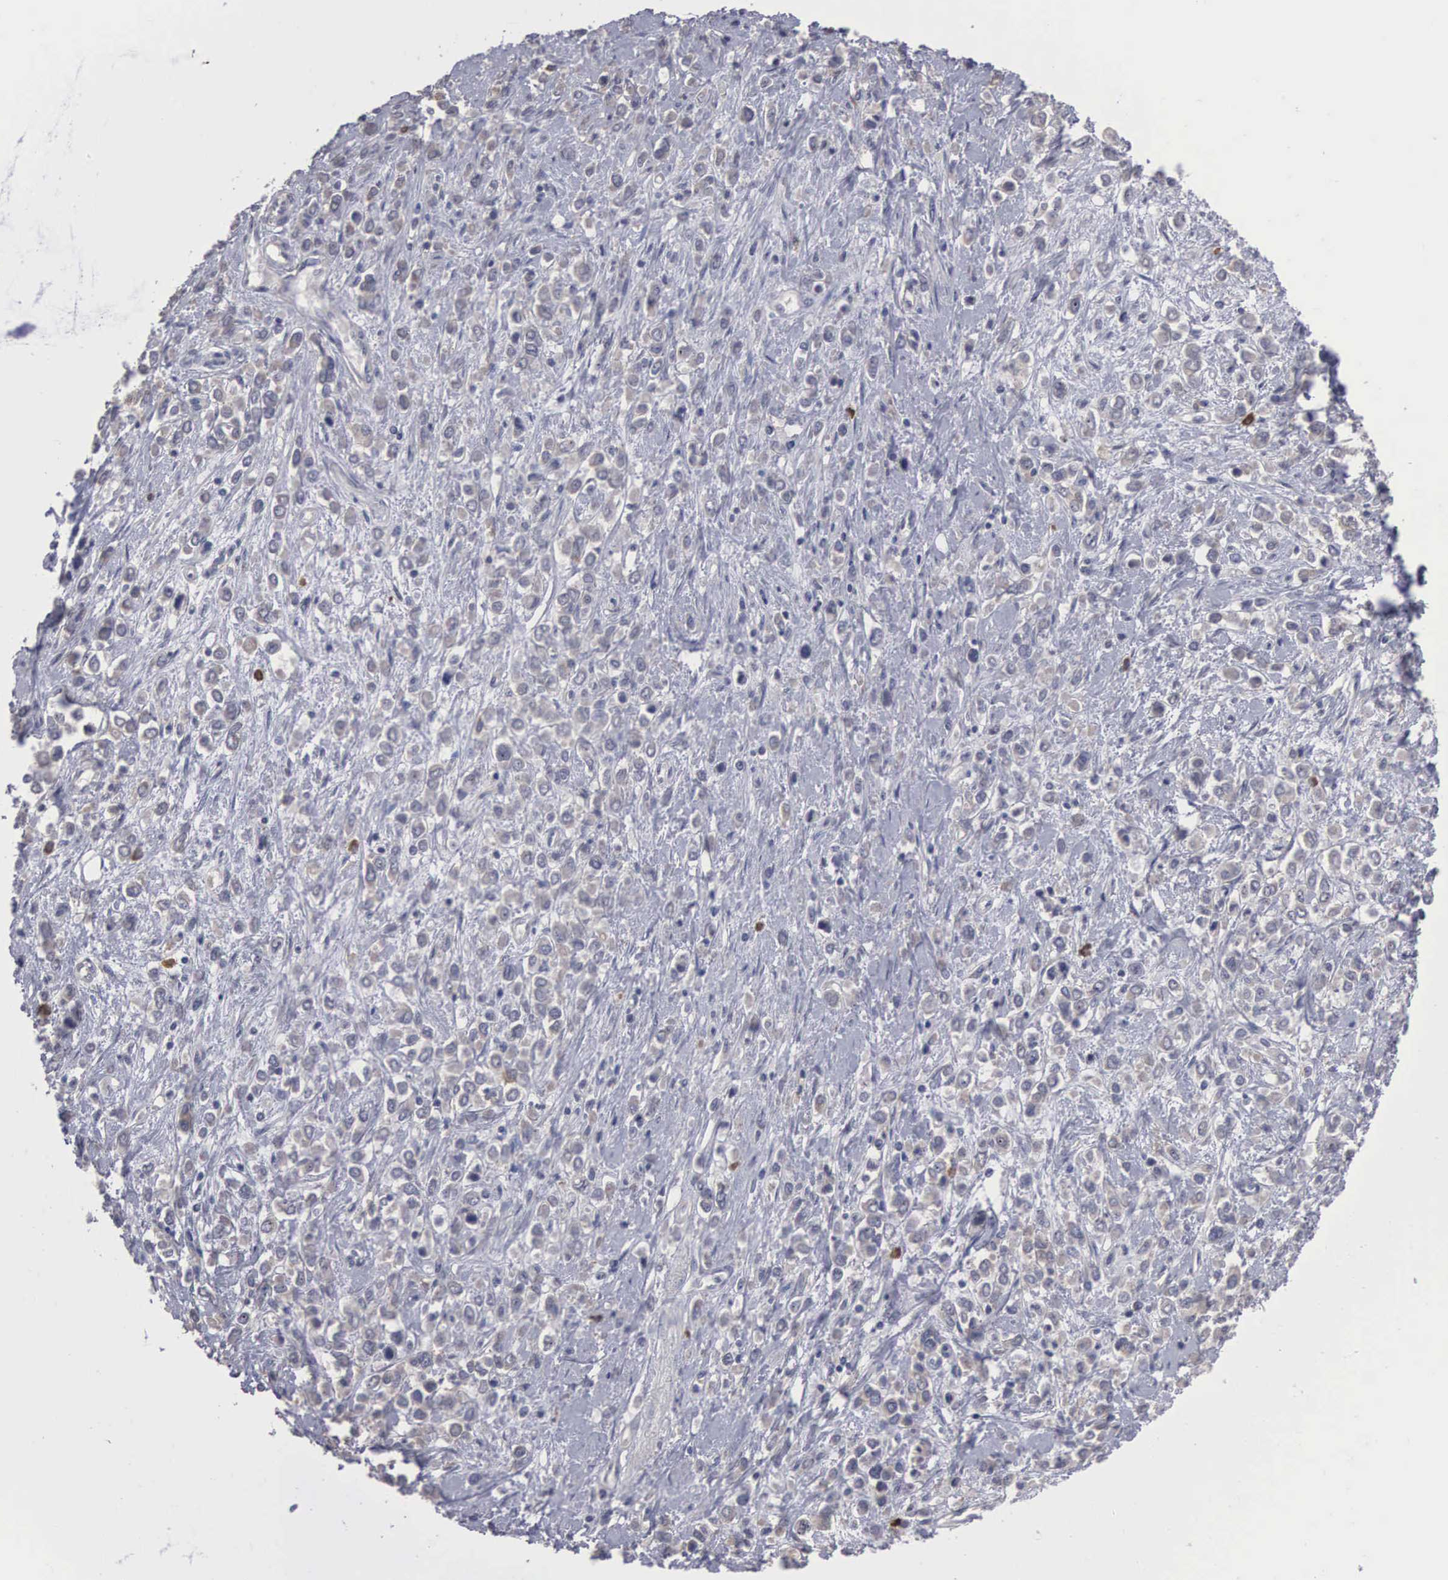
{"staining": {"intensity": "weak", "quantity": "25%-75%", "location": "cytoplasmic/membranous"}, "tissue": "stomach cancer", "cell_type": "Tumor cells", "image_type": "cancer", "snomed": [{"axis": "morphology", "description": "Adenocarcinoma, NOS"}, {"axis": "topography", "description": "Stomach, upper"}], "caption": "Immunohistochemical staining of human stomach adenocarcinoma reveals weak cytoplasmic/membranous protein expression in approximately 25%-75% of tumor cells.", "gene": "AMN", "patient": {"sex": "male", "age": 76}}